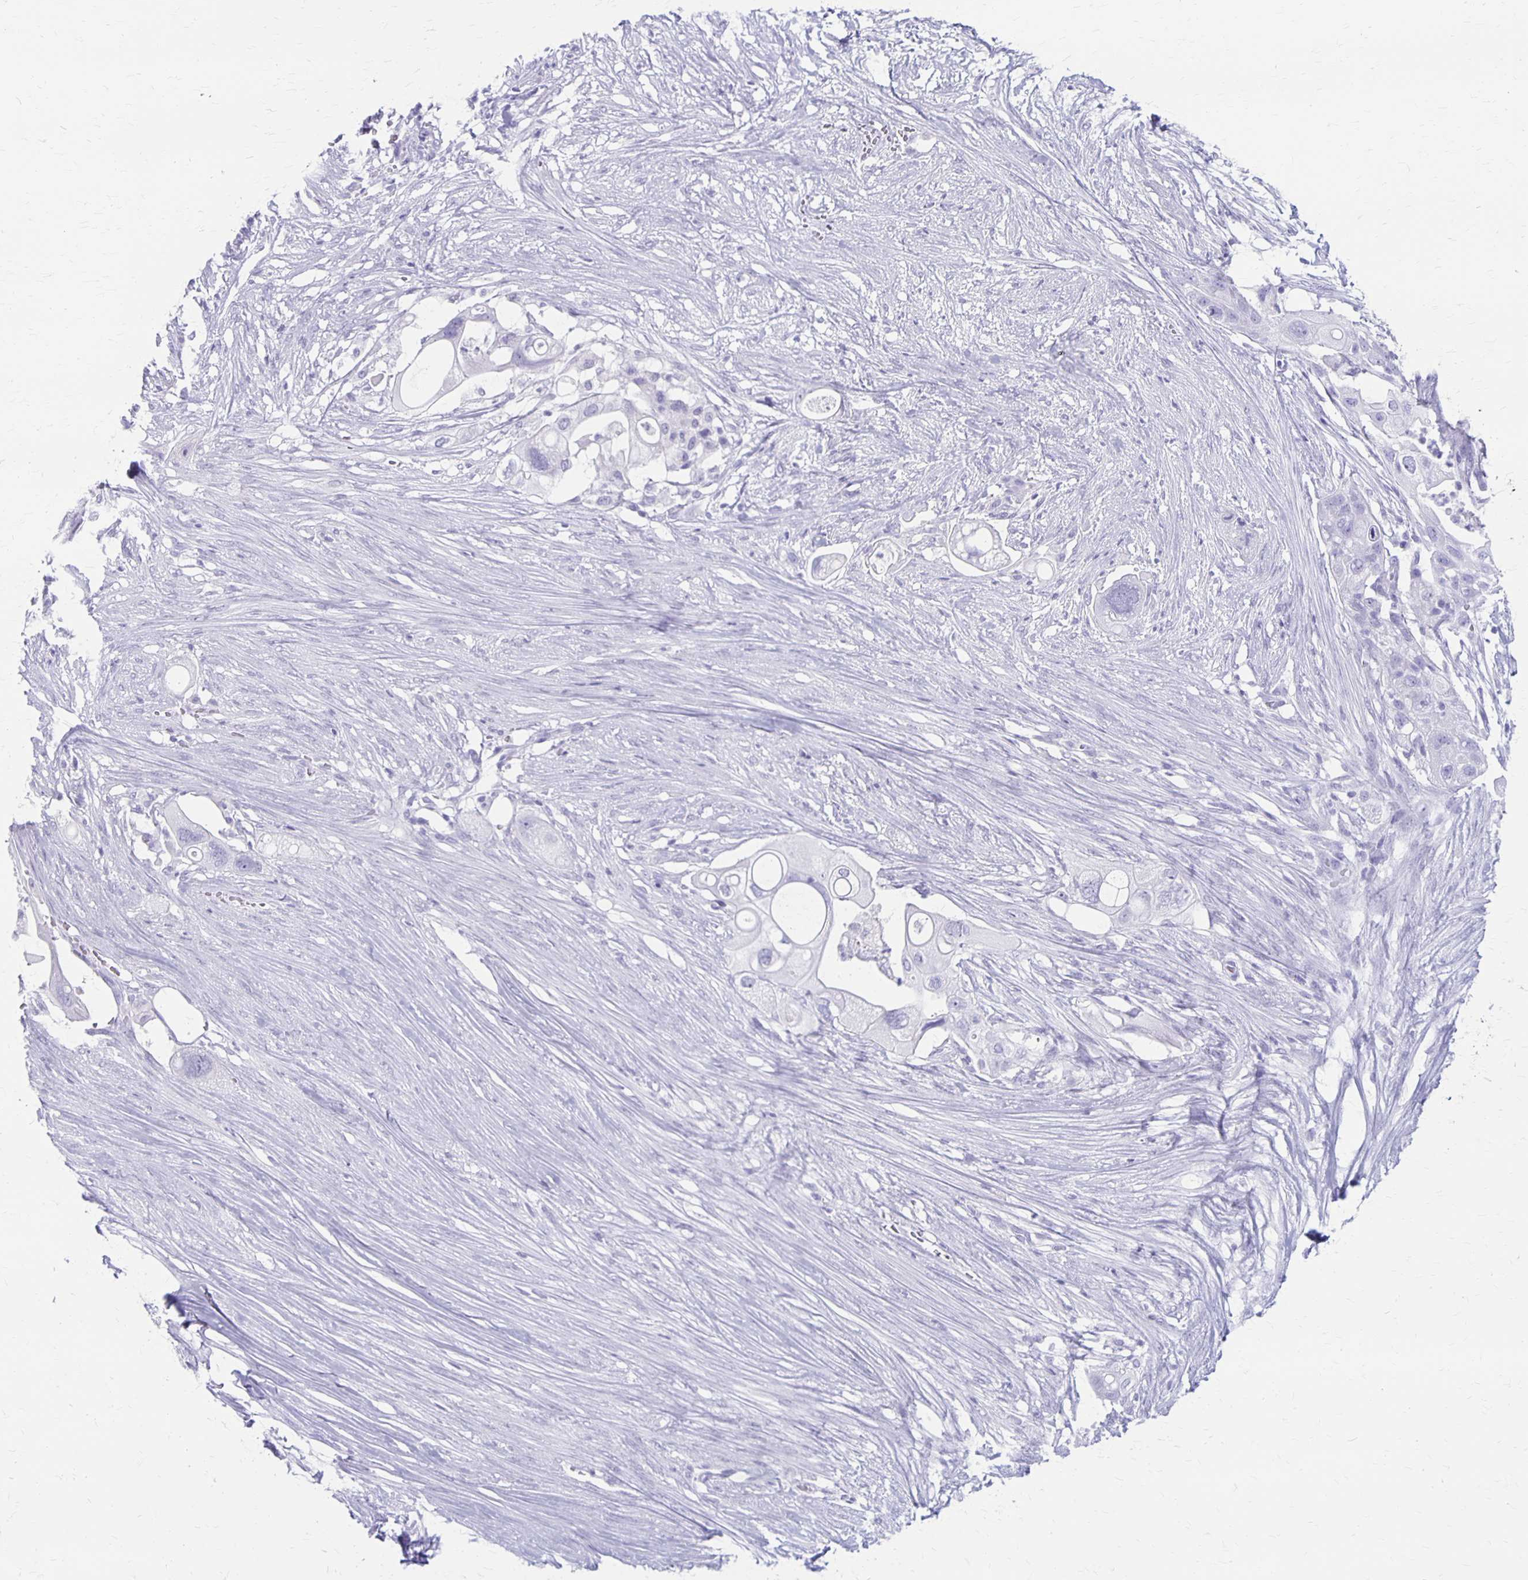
{"staining": {"intensity": "negative", "quantity": "none", "location": "none"}, "tissue": "pancreatic cancer", "cell_type": "Tumor cells", "image_type": "cancer", "snomed": [{"axis": "morphology", "description": "Adenocarcinoma, NOS"}, {"axis": "topography", "description": "Pancreas"}], "caption": "Immunohistochemical staining of human pancreatic cancer (adenocarcinoma) exhibits no significant positivity in tumor cells.", "gene": "MAGEC2", "patient": {"sex": "female", "age": 72}}